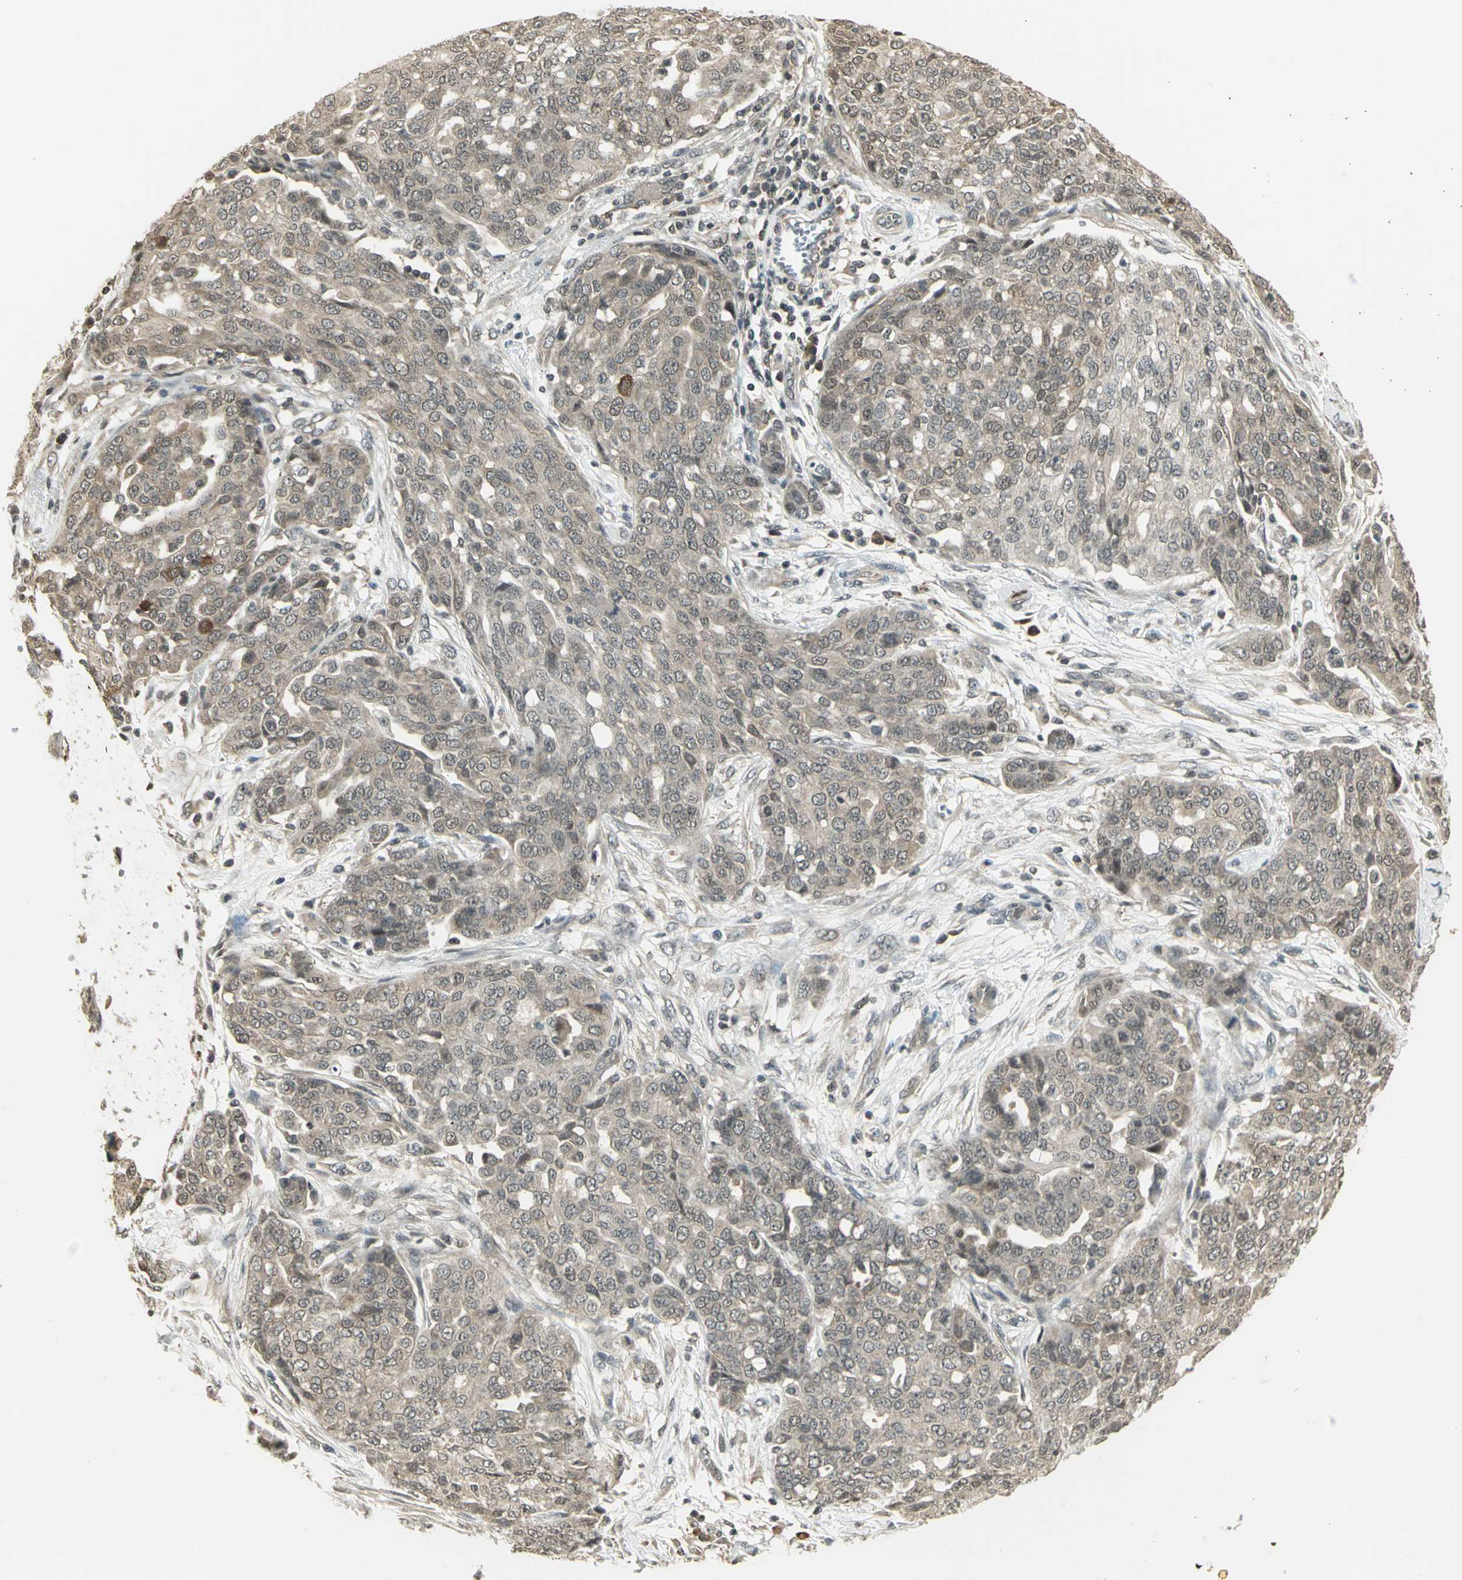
{"staining": {"intensity": "weak", "quantity": ">75%", "location": "cytoplasmic/membranous"}, "tissue": "ovarian cancer", "cell_type": "Tumor cells", "image_type": "cancer", "snomed": [{"axis": "morphology", "description": "Cystadenocarcinoma, serous, NOS"}, {"axis": "topography", "description": "Soft tissue"}, {"axis": "topography", "description": "Ovary"}], "caption": "Ovarian serous cystadenocarcinoma tissue shows weak cytoplasmic/membranous positivity in about >75% of tumor cells, visualized by immunohistochemistry. The staining is performed using DAB brown chromogen to label protein expression. The nuclei are counter-stained blue using hematoxylin.", "gene": "CDC34", "patient": {"sex": "female", "age": 57}}